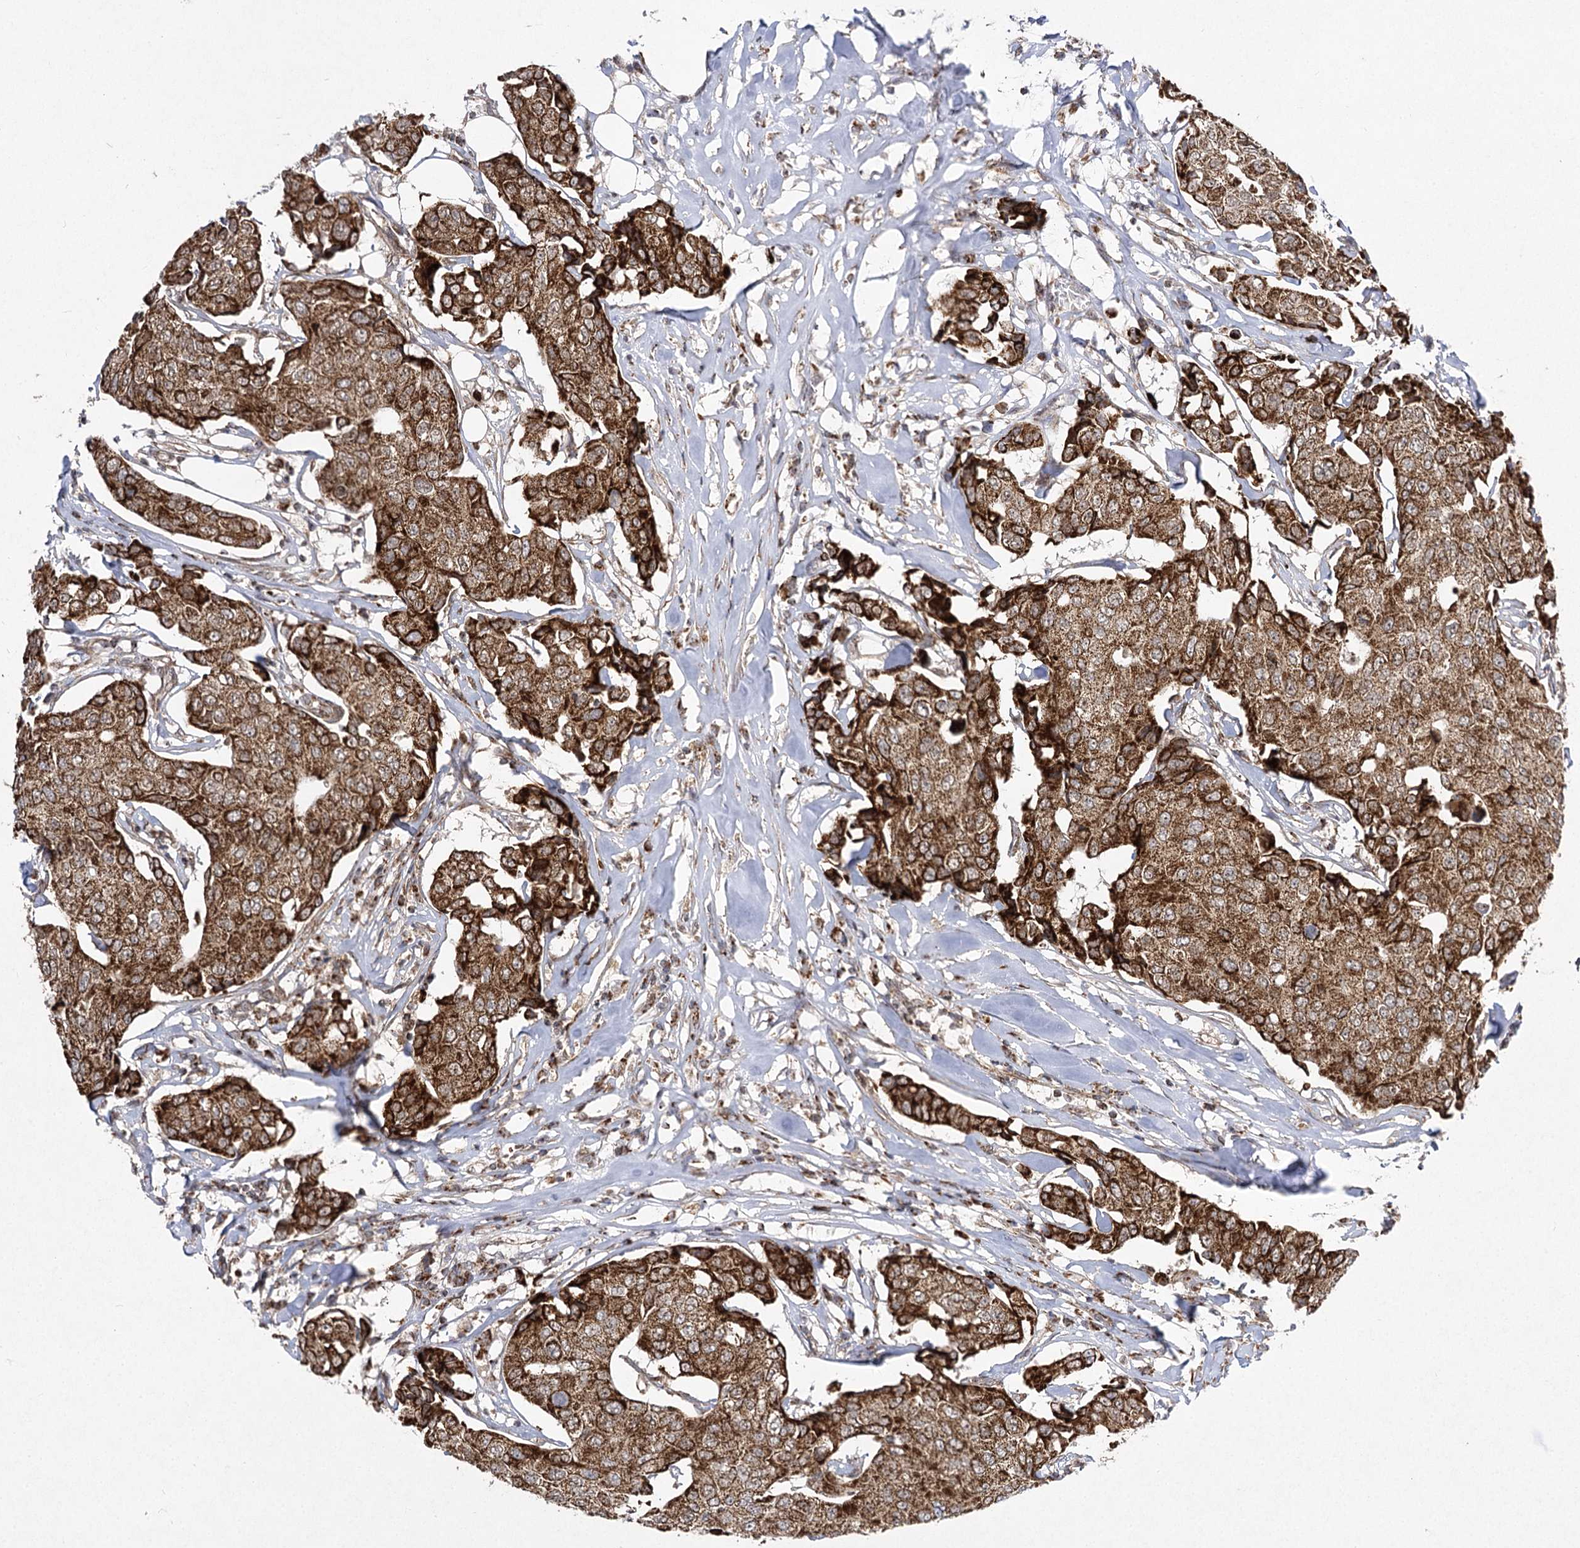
{"staining": {"intensity": "strong", "quantity": ">75%", "location": "cytoplasmic/membranous"}, "tissue": "breast cancer", "cell_type": "Tumor cells", "image_type": "cancer", "snomed": [{"axis": "morphology", "description": "Duct carcinoma"}, {"axis": "topography", "description": "Breast"}], "caption": "Breast intraductal carcinoma stained with a protein marker exhibits strong staining in tumor cells.", "gene": "SLC4A1AP", "patient": {"sex": "female", "age": 80}}